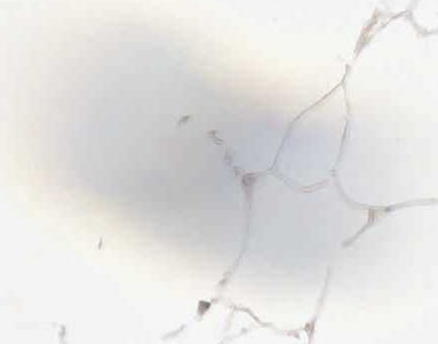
{"staining": {"intensity": "weak", "quantity": ">75%", "location": "cytoplasmic/membranous"}, "tissue": "adipose tissue", "cell_type": "Adipocytes", "image_type": "normal", "snomed": [{"axis": "morphology", "description": "Normal tissue, NOS"}, {"axis": "morphology", "description": "Duct carcinoma"}, {"axis": "topography", "description": "Breast"}, {"axis": "topography", "description": "Adipose tissue"}], "caption": "This photomicrograph displays immunohistochemistry staining of unremarkable human adipose tissue, with low weak cytoplasmic/membranous expression in approximately >75% of adipocytes.", "gene": "KRT6B", "patient": {"sex": "female", "age": 37}}